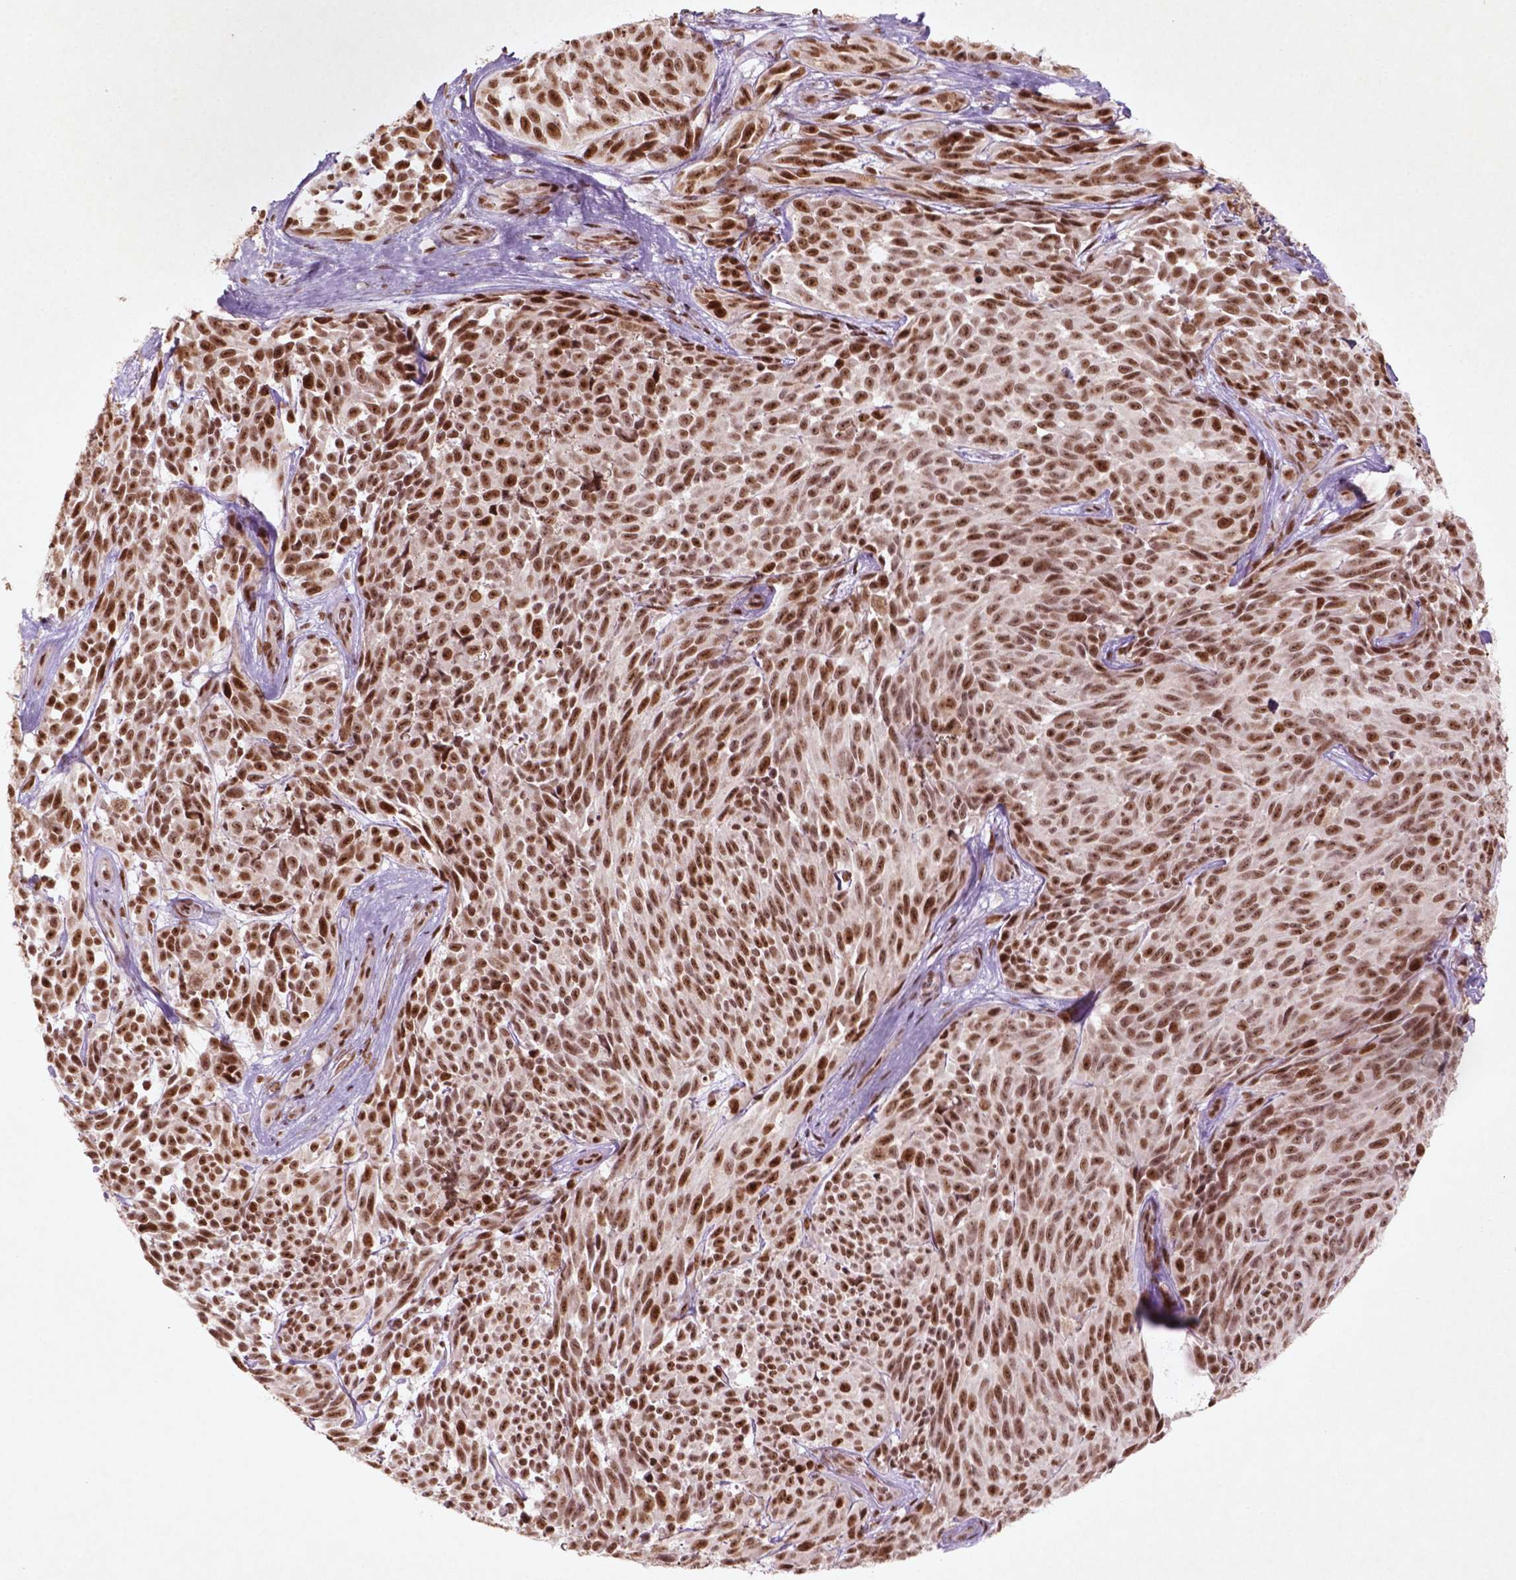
{"staining": {"intensity": "strong", "quantity": ">75%", "location": "nuclear"}, "tissue": "melanoma", "cell_type": "Tumor cells", "image_type": "cancer", "snomed": [{"axis": "morphology", "description": "Malignant melanoma, NOS"}, {"axis": "topography", "description": "Skin"}], "caption": "Immunohistochemical staining of melanoma demonstrates high levels of strong nuclear staining in approximately >75% of tumor cells.", "gene": "HMG20B", "patient": {"sex": "female", "age": 88}}